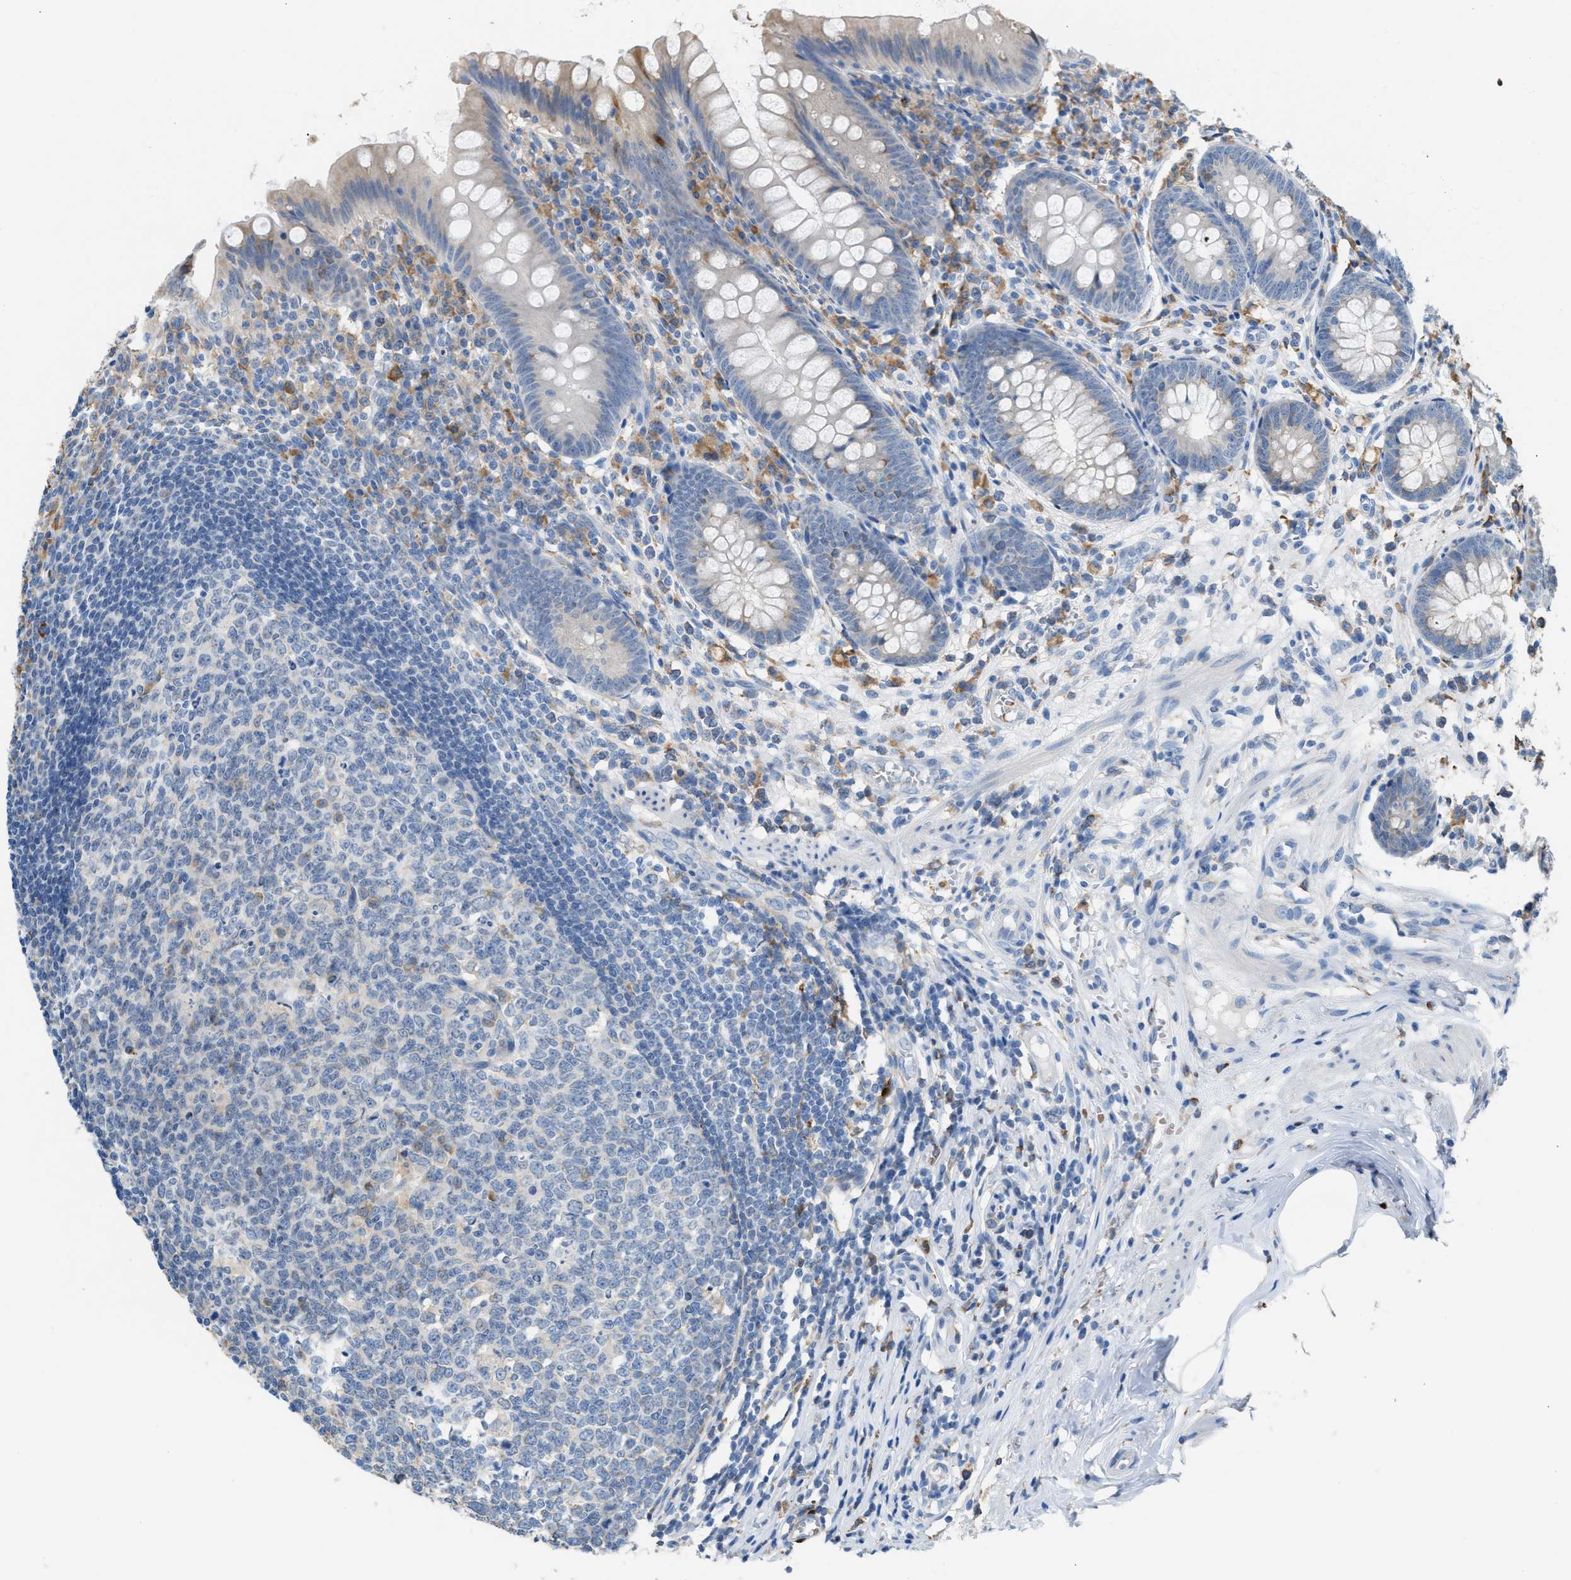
{"staining": {"intensity": "negative", "quantity": "none", "location": "none"}, "tissue": "appendix", "cell_type": "Glandular cells", "image_type": "normal", "snomed": [{"axis": "morphology", "description": "Normal tissue, NOS"}, {"axis": "topography", "description": "Appendix"}], "caption": "Appendix stained for a protein using IHC displays no positivity glandular cells.", "gene": "CA3", "patient": {"sex": "male", "age": 56}}